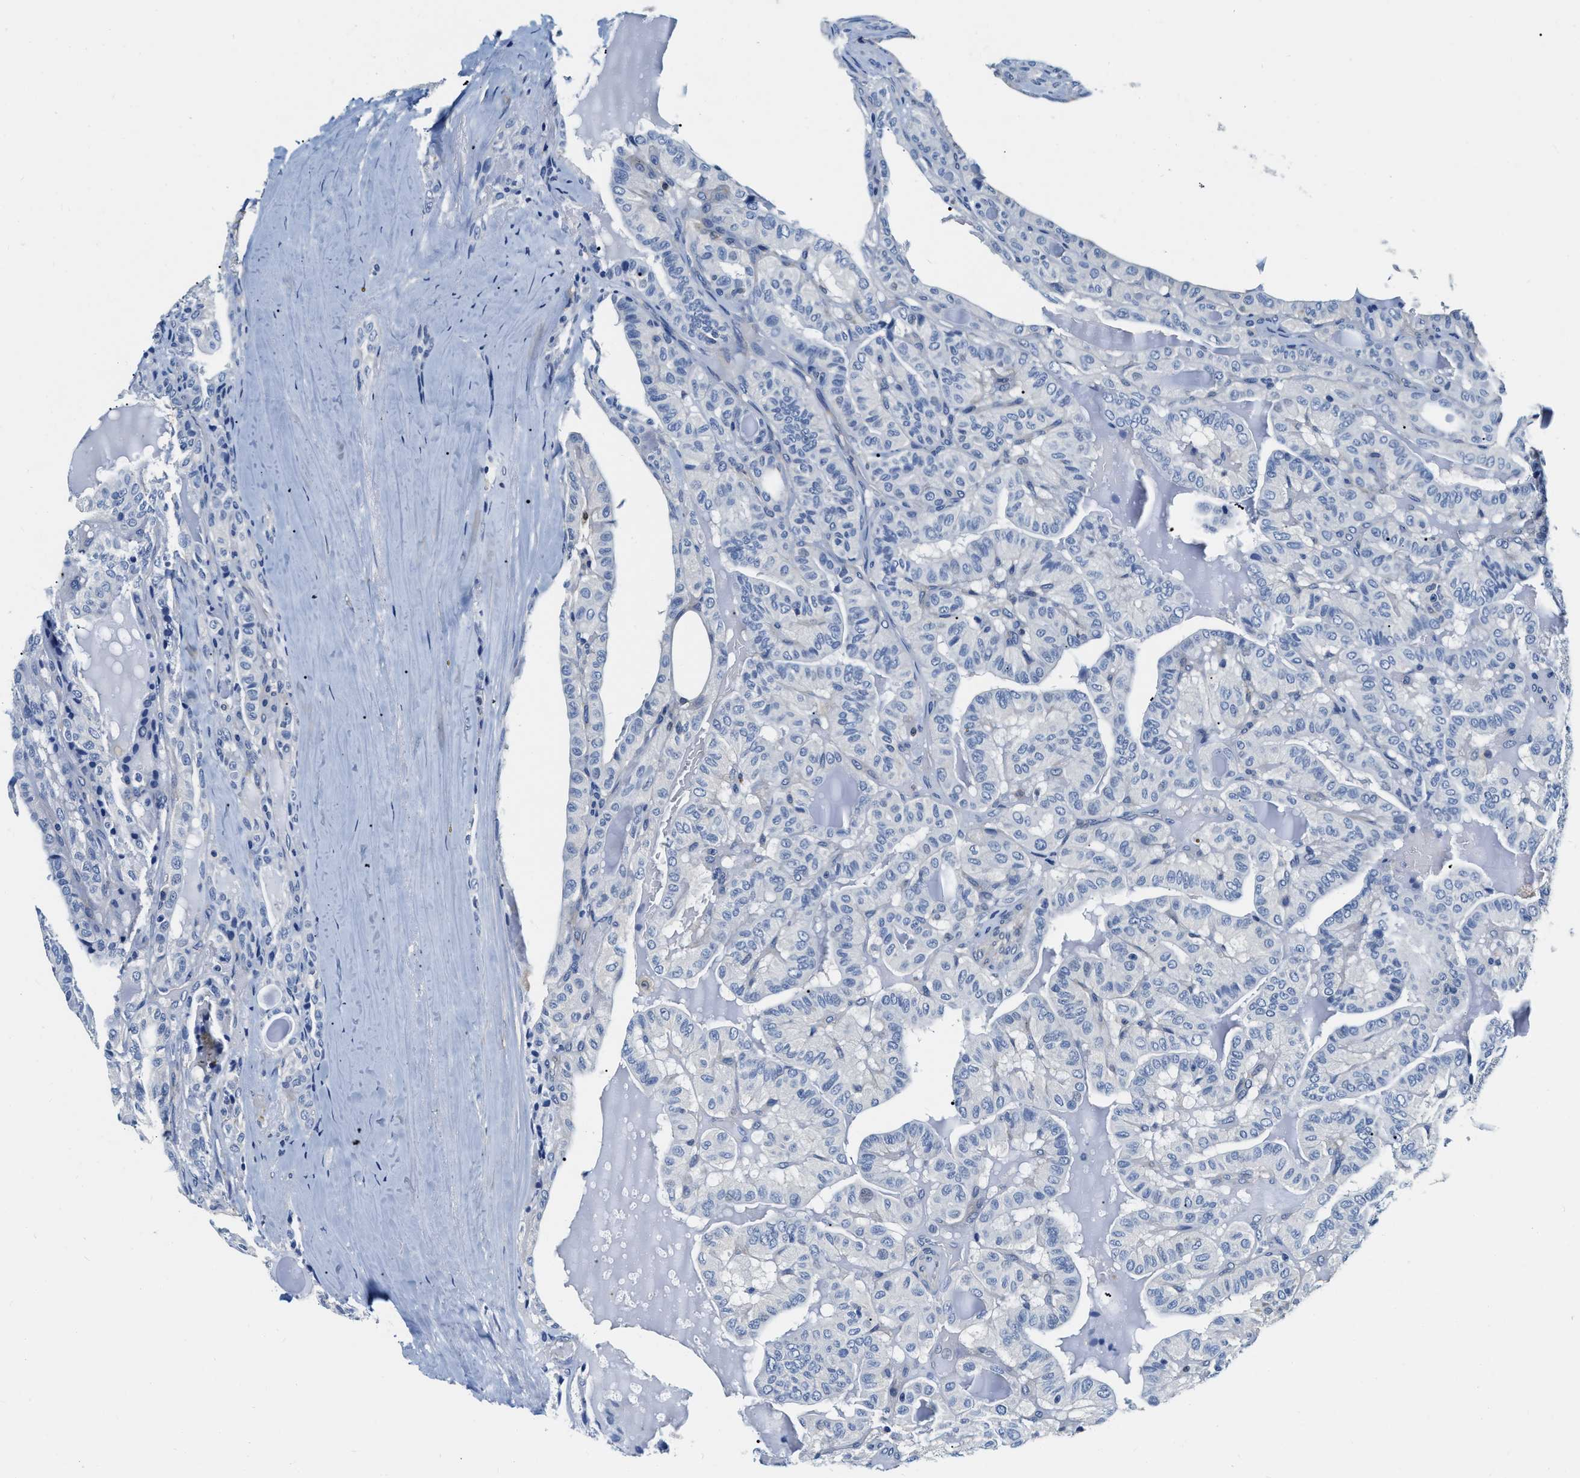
{"staining": {"intensity": "negative", "quantity": "none", "location": "none"}, "tissue": "head and neck cancer", "cell_type": "Tumor cells", "image_type": "cancer", "snomed": [{"axis": "morphology", "description": "Squamous cell carcinoma, NOS"}, {"axis": "topography", "description": "Oral tissue"}, {"axis": "topography", "description": "Head-Neck"}], "caption": "An immunohistochemistry photomicrograph of head and neck cancer (squamous cell carcinoma) is shown. There is no staining in tumor cells of head and neck cancer (squamous cell carcinoma). (Stains: DAB (3,3'-diaminobenzidine) immunohistochemistry with hematoxylin counter stain, Microscopy: brightfield microscopy at high magnification).", "gene": "EIF2AK2", "patient": {"sex": "female", "age": 50}}